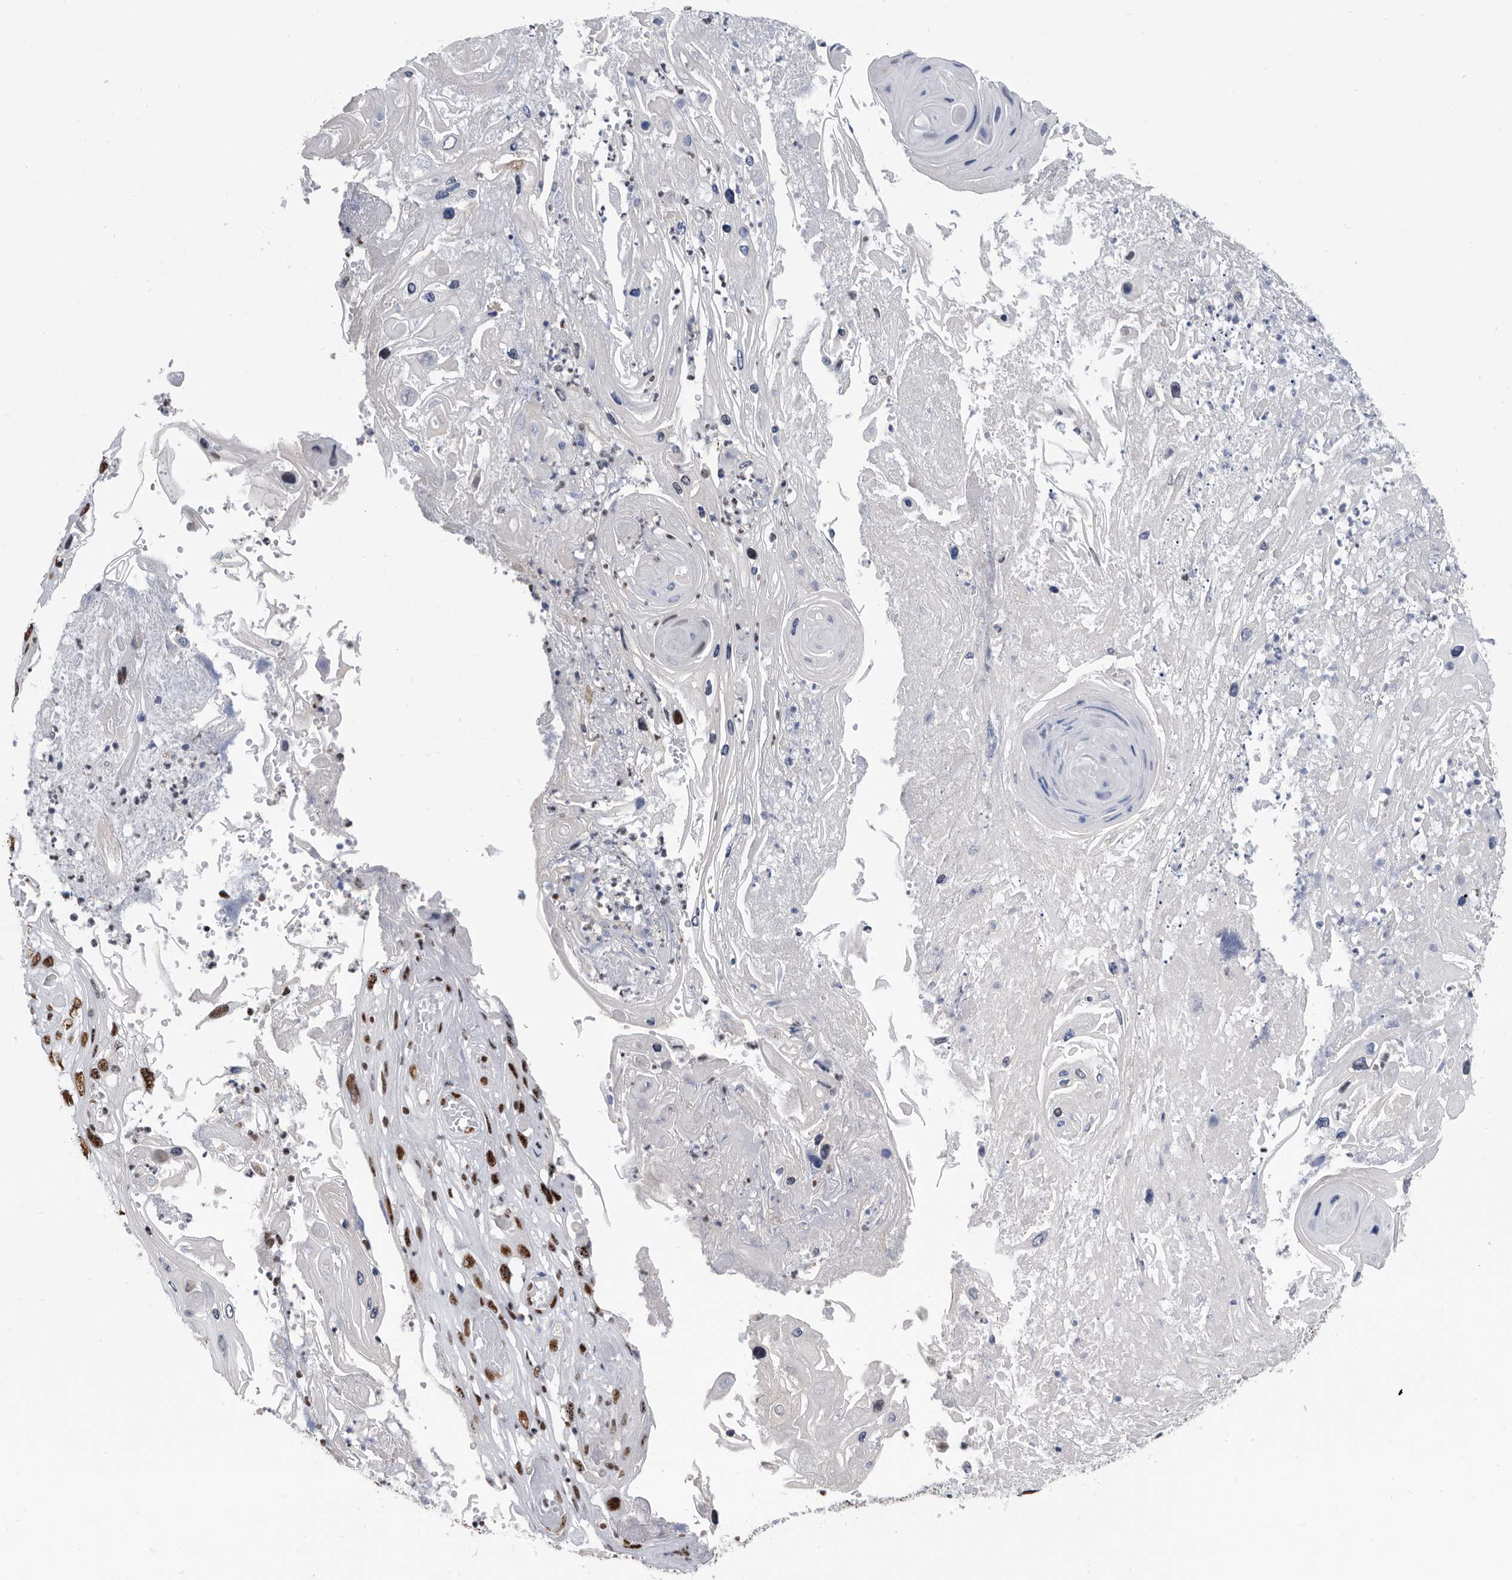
{"staining": {"intensity": "strong", "quantity": ">75%", "location": "nuclear"}, "tissue": "skin cancer", "cell_type": "Tumor cells", "image_type": "cancer", "snomed": [{"axis": "morphology", "description": "Squamous cell carcinoma, NOS"}, {"axis": "topography", "description": "Skin"}], "caption": "This image shows skin cancer stained with immunohistochemistry to label a protein in brown. The nuclear of tumor cells show strong positivity for the protein. Nuclei are counter-stained blue.", "gene": "SF3A1", "patient": {"sex": "male", "age": 55}}